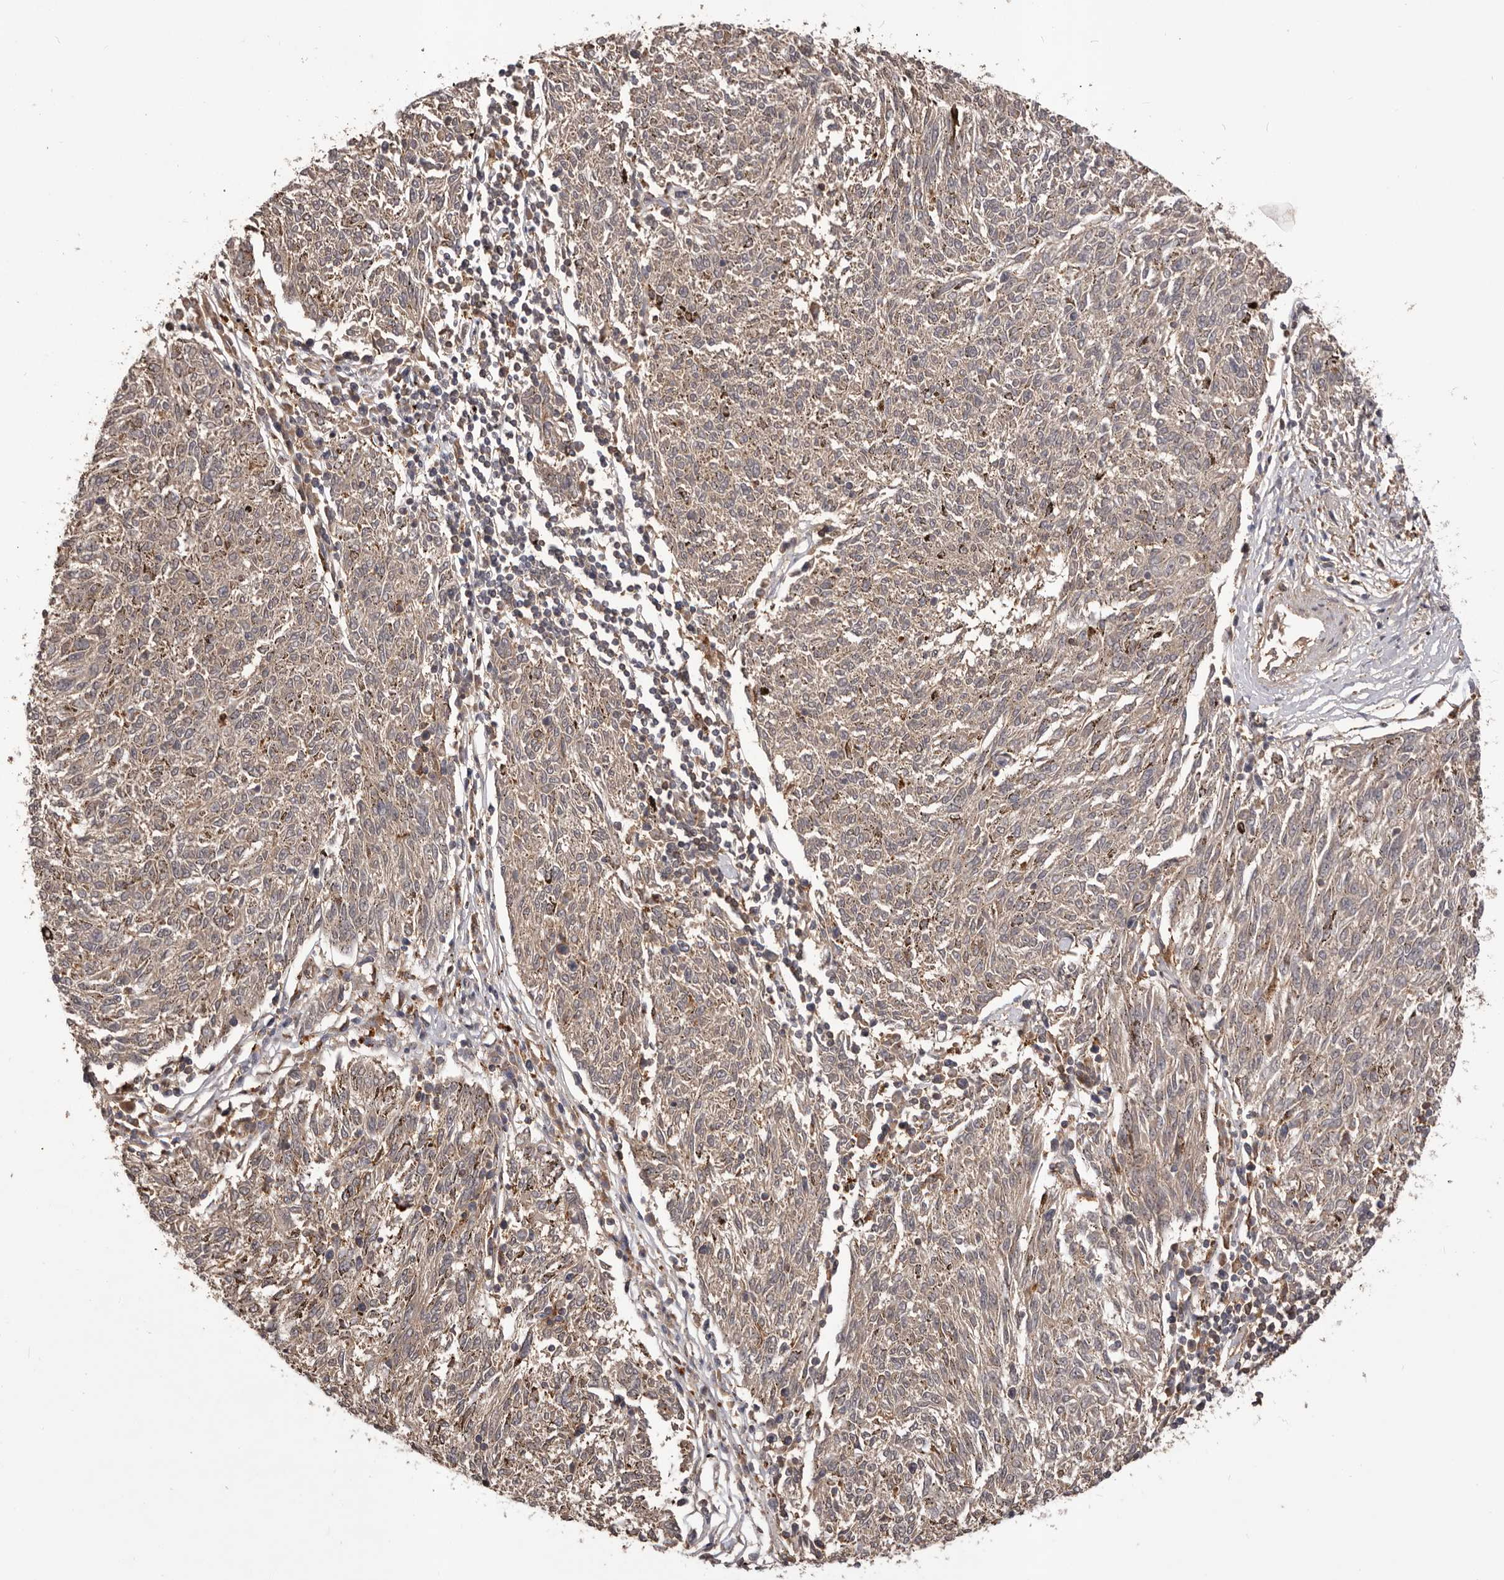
{"staining": {"intensity": "weak", "quantity": "<25%", "location": "cytoplasmic/membranous"}, "tissue": "melanoma", "cell_type": "Tumor cells", "image_type": "cancer", "snomed": [{"axis": "morphology", "description": "Malignant melanoma, NOS"}, {"axis": "topography", "description": "Skin"}], "caption": "Immunohistochemistry (IHC) image of neoplastic tissue: melanoma stained with DAB (3,3'-diaminobenzidine) displays no significant protein staining in tumor cells. (DAB immunohistochemistry (IHC) with hematoxylin counter stain).", "gene": "GLIPR2", "patient": {"sex": "female", "age": 72}}